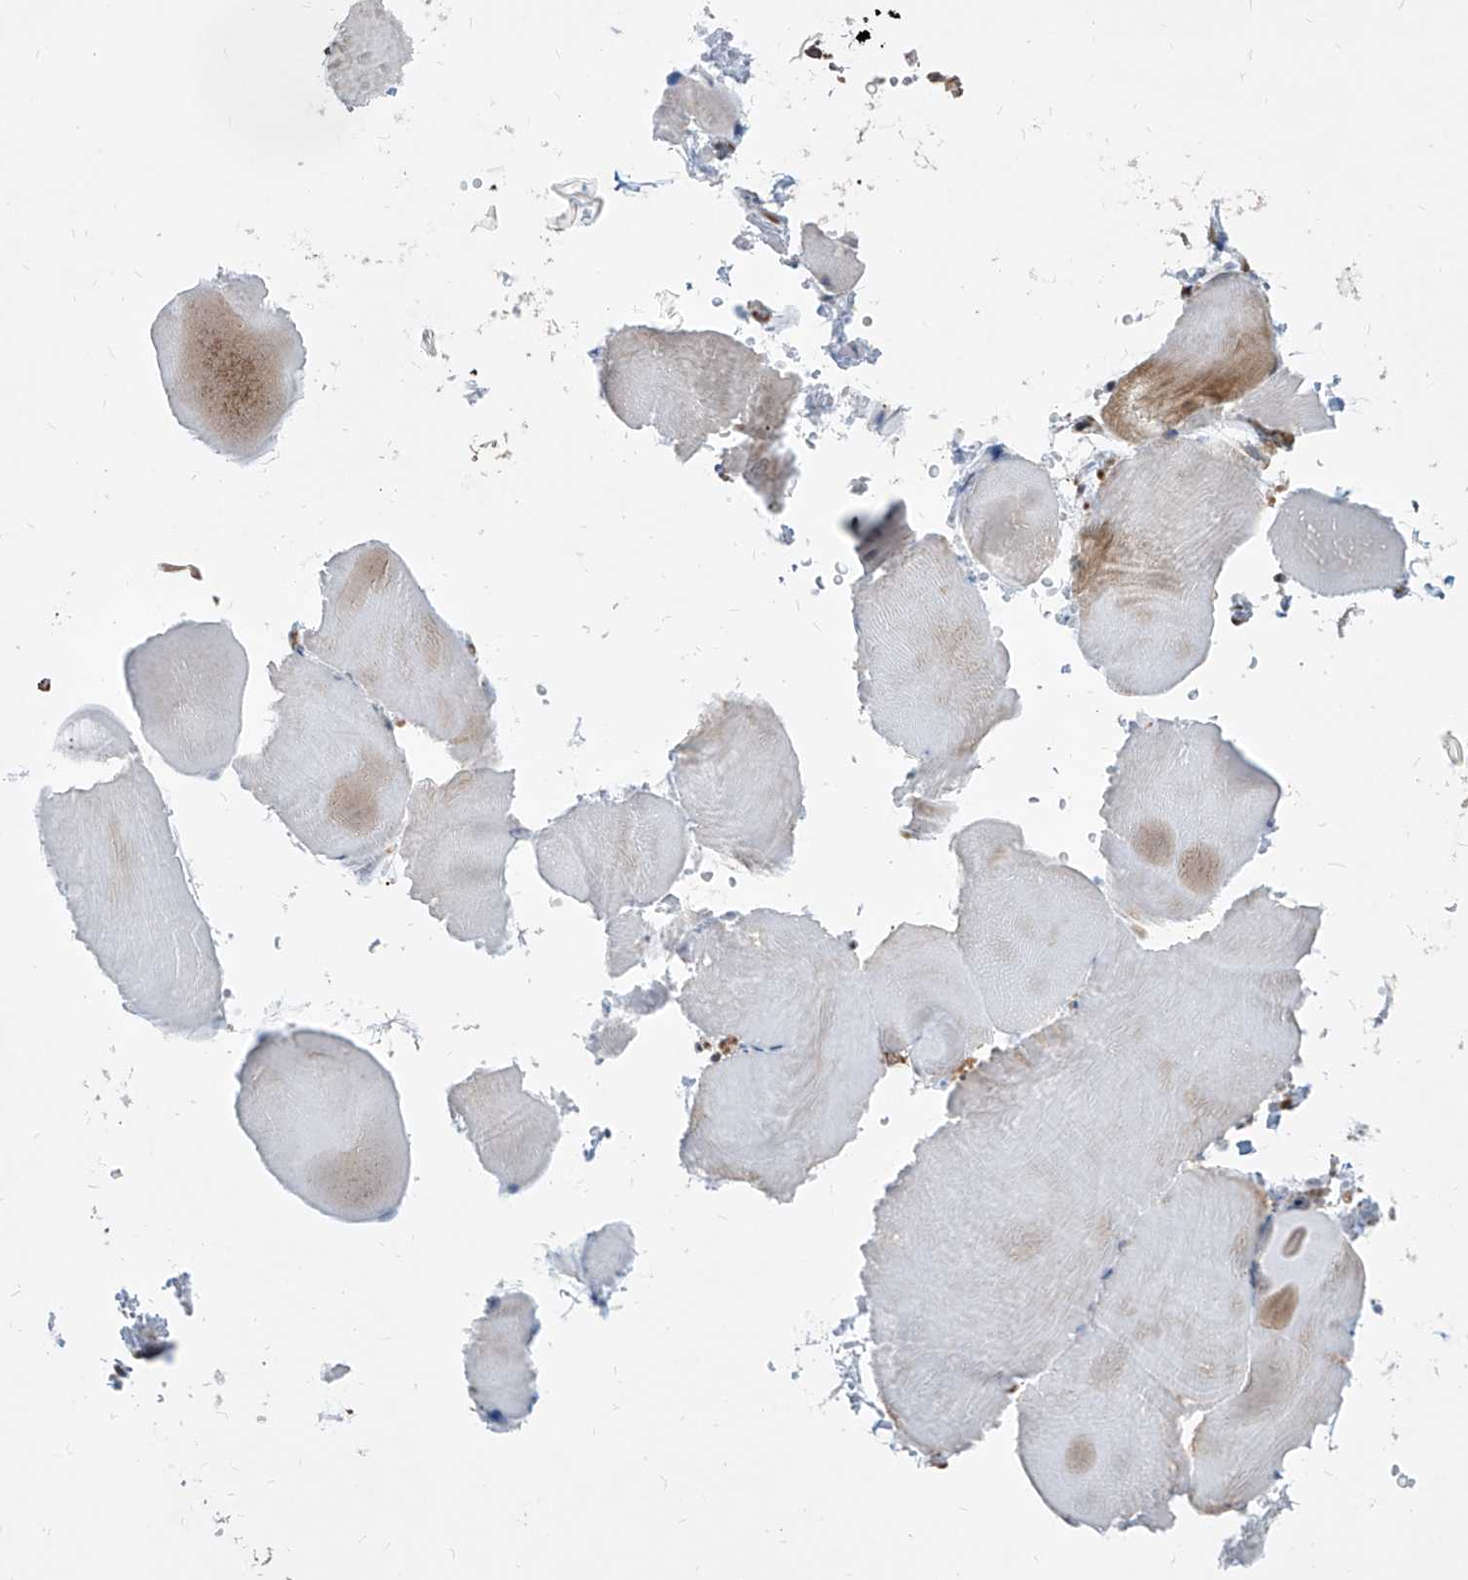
{"staining": {"intensity": "moderate", "quantity": "25%-75%", "location": "cytoplasmic/membranous"}, "tissue": "skeletal muscle", "cell_type": "Myocytes", "image_type": "normal", "snomed": [{"axis": "morphology", "description": "Normal tissue, NOS"}, {"axis": "topography", "description": "Skeletal muscle"}, {"axis": "topography", "description": "Parathyroid gland"}], "caption": "Protein staining of benign skeletal muscle displays moderate cytoplasmic/membranous expression in approximately 25%-75% of myocytes.", "gene": "MAGED2", "patient": {"sex": "female", "age": 37}}